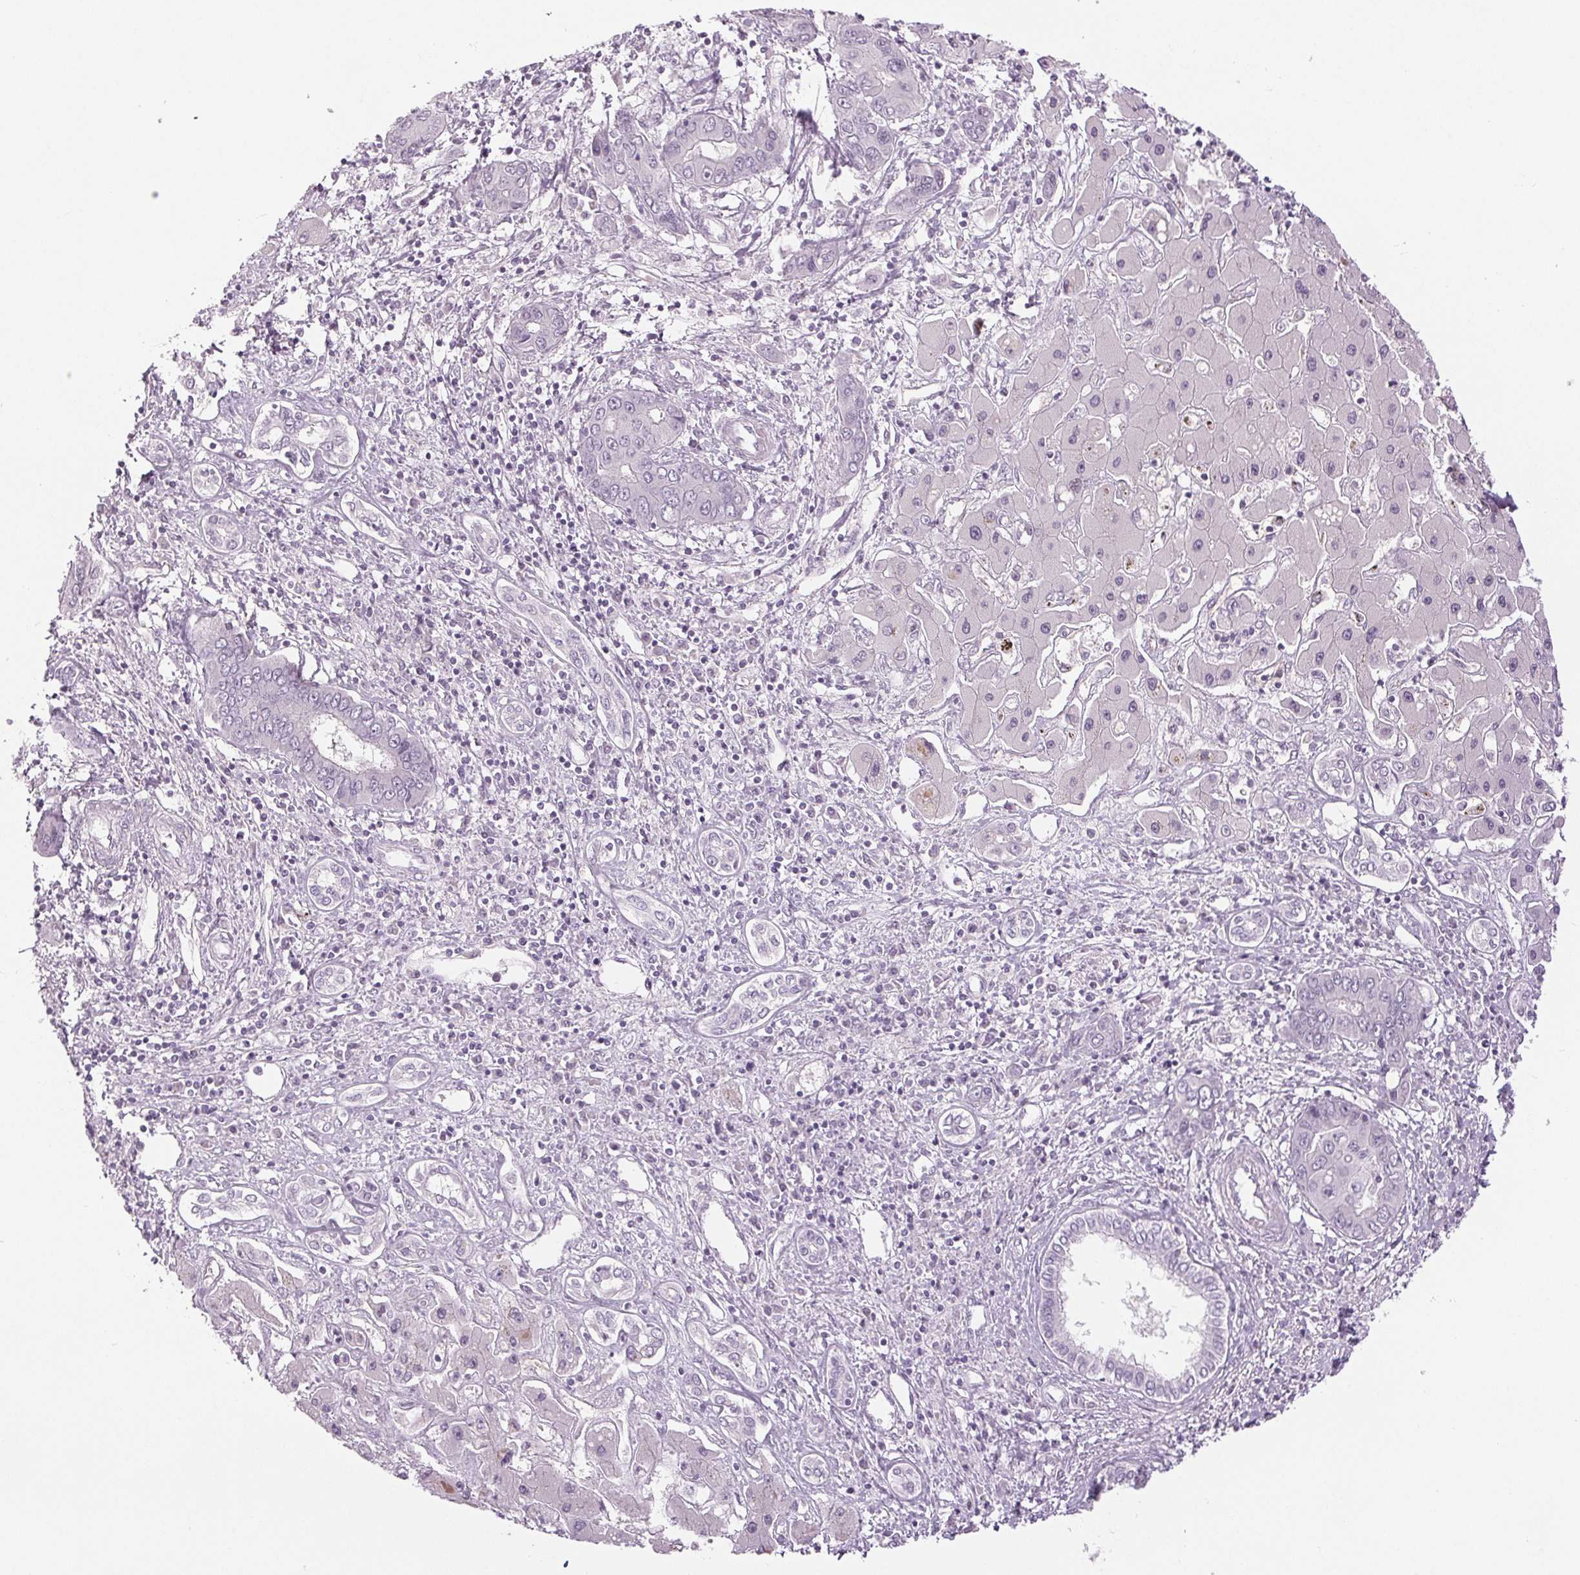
{"staining": {"intensity": "negative", "quantity": "none", "location": "none"}, "tissue": "liver cancer", "cell_type": "Tumor cells", "image_type": "cancer", "snomed": [{"axis": "morphology", "description": "Cholangiocarcinoma"}, {"axis": "topography", "description": "Liver"}], "caption": "Tumor cells show no significant protein positivity in liver cancer (cholangiocarcinoma). Brightfield microscopy of IHC stained with DAB (brown) and hematoxylin (blue), captured at high magnification.", "gene": "DNAJC6", "patient": {"sex": "male", "age": 67}}